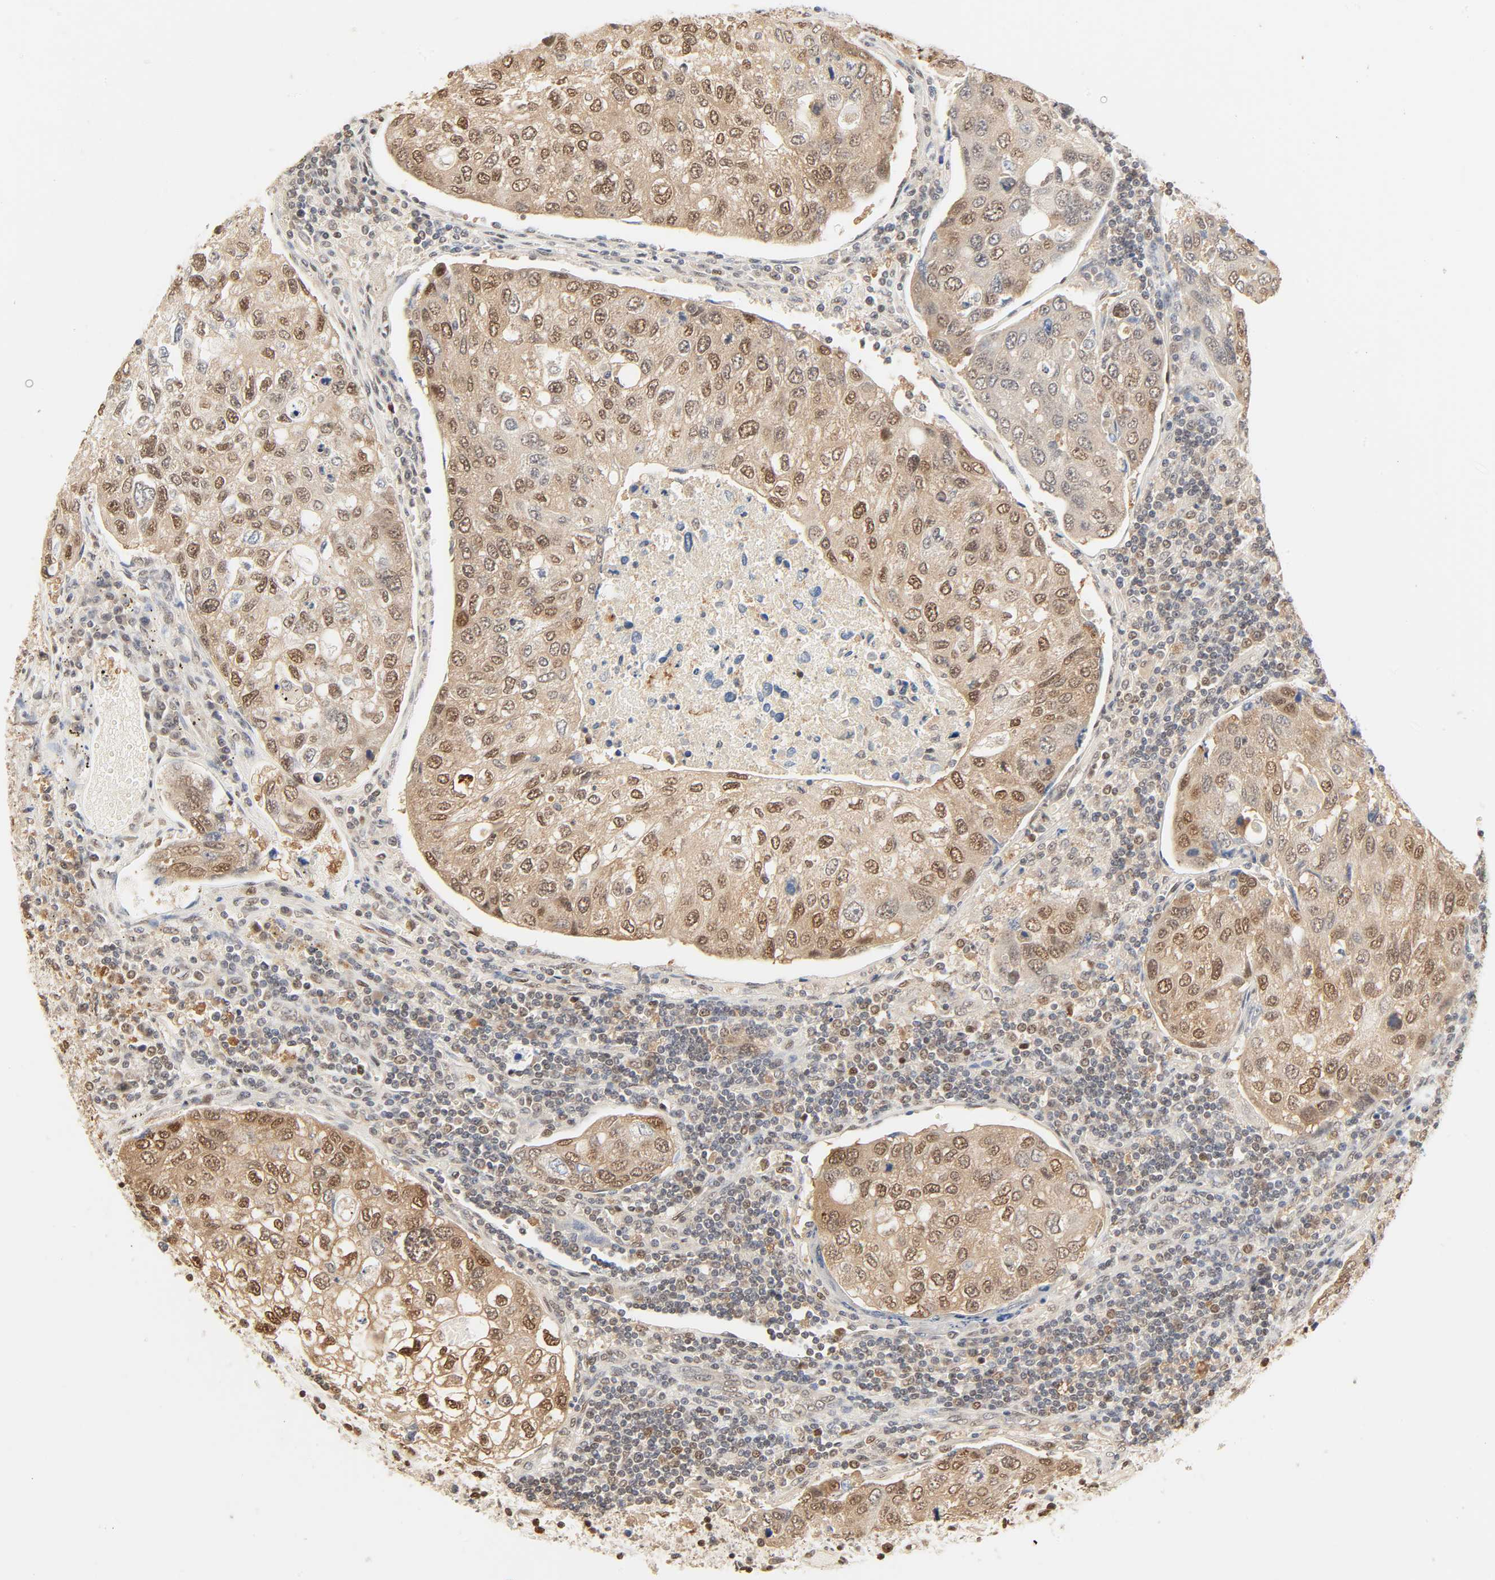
{"staining": {"intensity": "strong", "quantity": ">75%", "location": "cytoplasmic/membranous,nuclear"}, "tissue": "urothelial cancer", "cell_type": "Tumor cells", "image_type": "cancer", "snomed": [{"axis": "morphology", "description": "Urothelial carcinoma, High grade"}, {"axis": "topography", "description": "Lymph node"}, {"axis": "topography", "description": "Urinary bladder"}], "caption": "Protein staining of urothelial carcinoma (high-grade) tissue demonstrates strong cytoplasmic/membranous and nuclear expression in approximately >75% of tumor cells.", "gene": "UBC", "patient": {"sex": "male", "age": 51}}